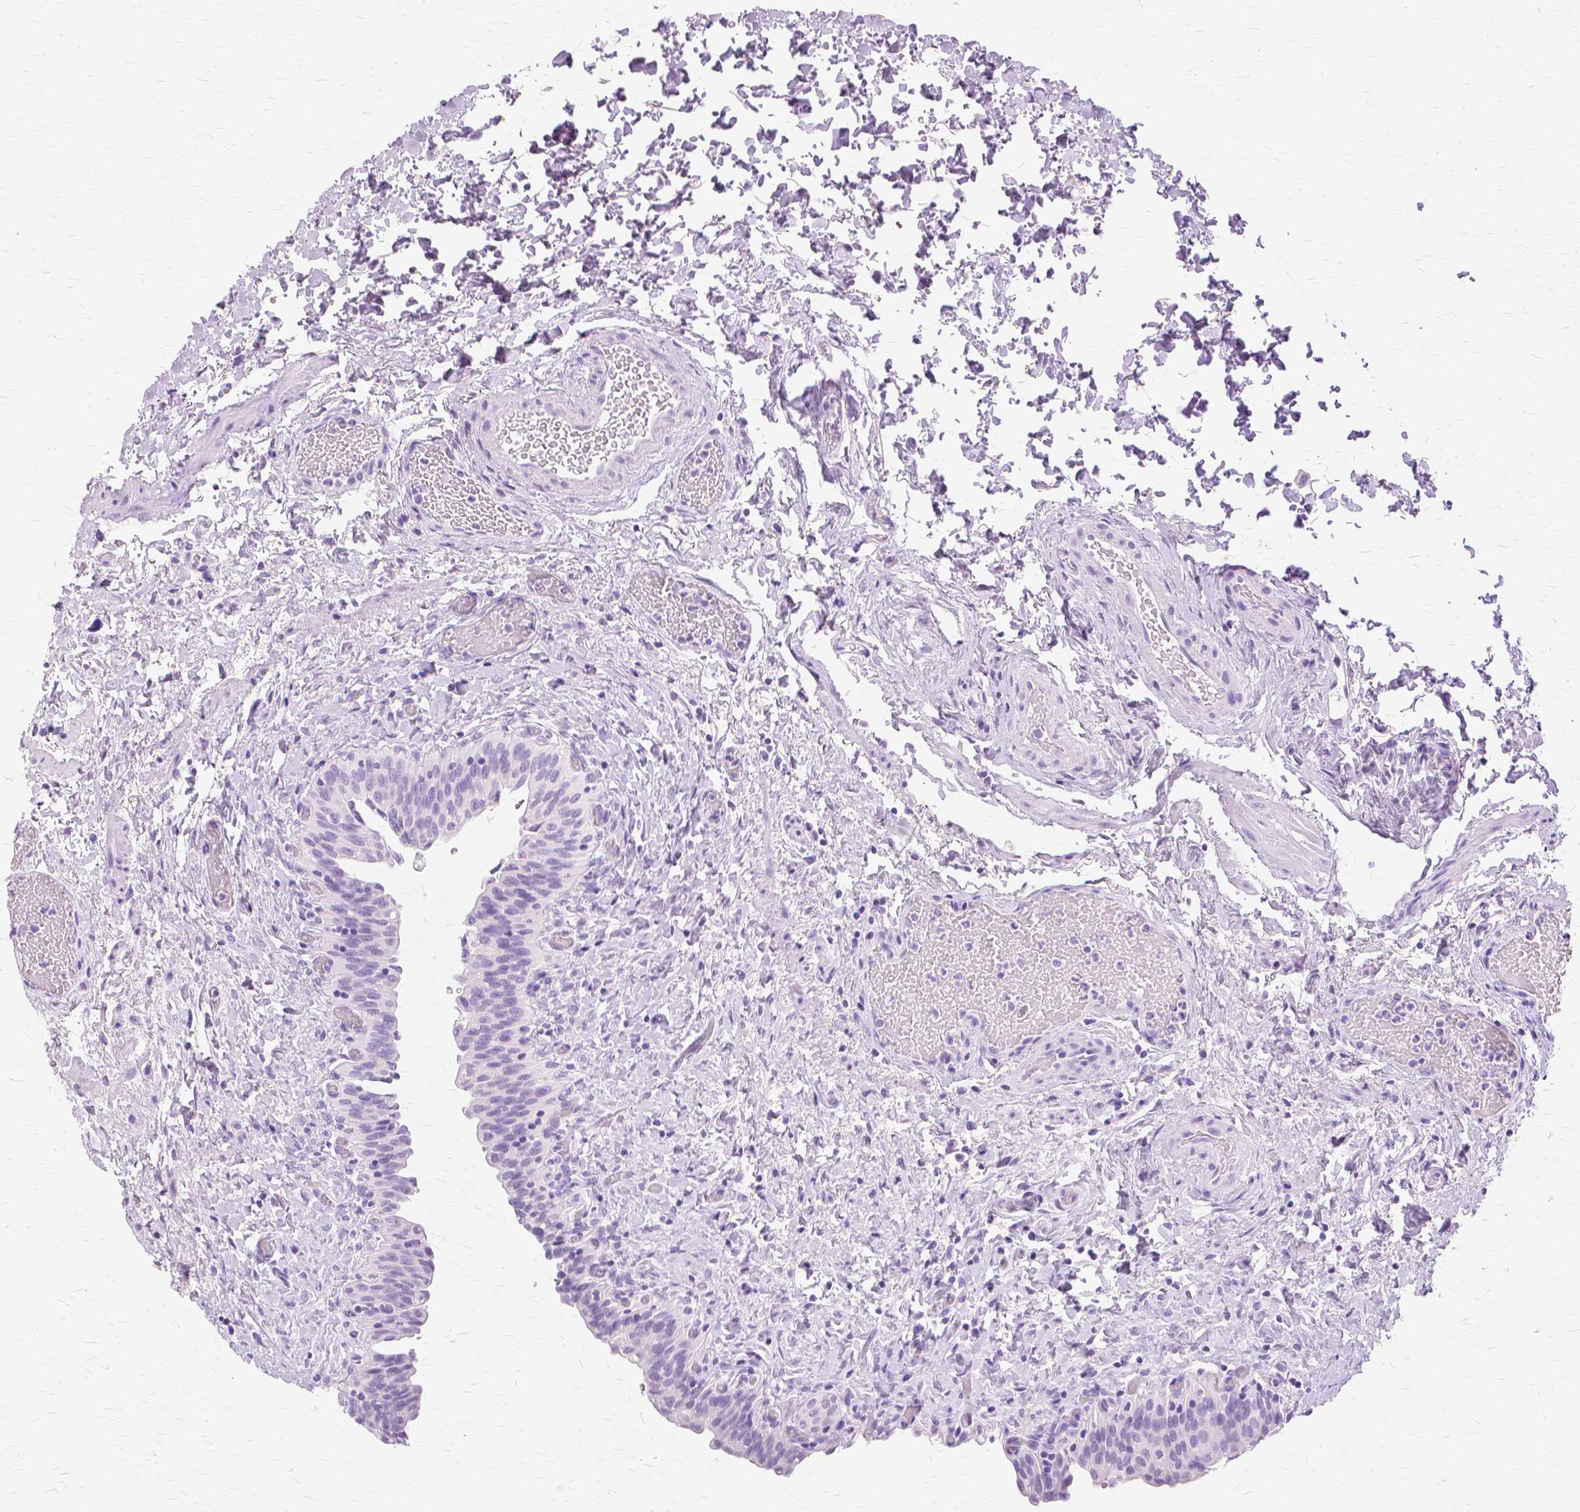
{"staining": {"intensity": "negative", "quantity": "none", "location": "none"}, "tissue": "urinary bladder", "cell_type": "Urothelial cells", "image_type": "normal", "snomed": [{"axis": "morphology", "description": "Normal tissue, NOS"}, {"axis": "topography", "description": "Urinary bladder"}], "caption": "IHC image of benign urinary bladder: human urinary bladder stained with DAB (3,3'-diaminobenzidine) reveals no significant protein positivity in urothelial cells. Nuclei are stained in blue.", "gene": "TGM1", "patient": {"sex": "male", "age": 56}}